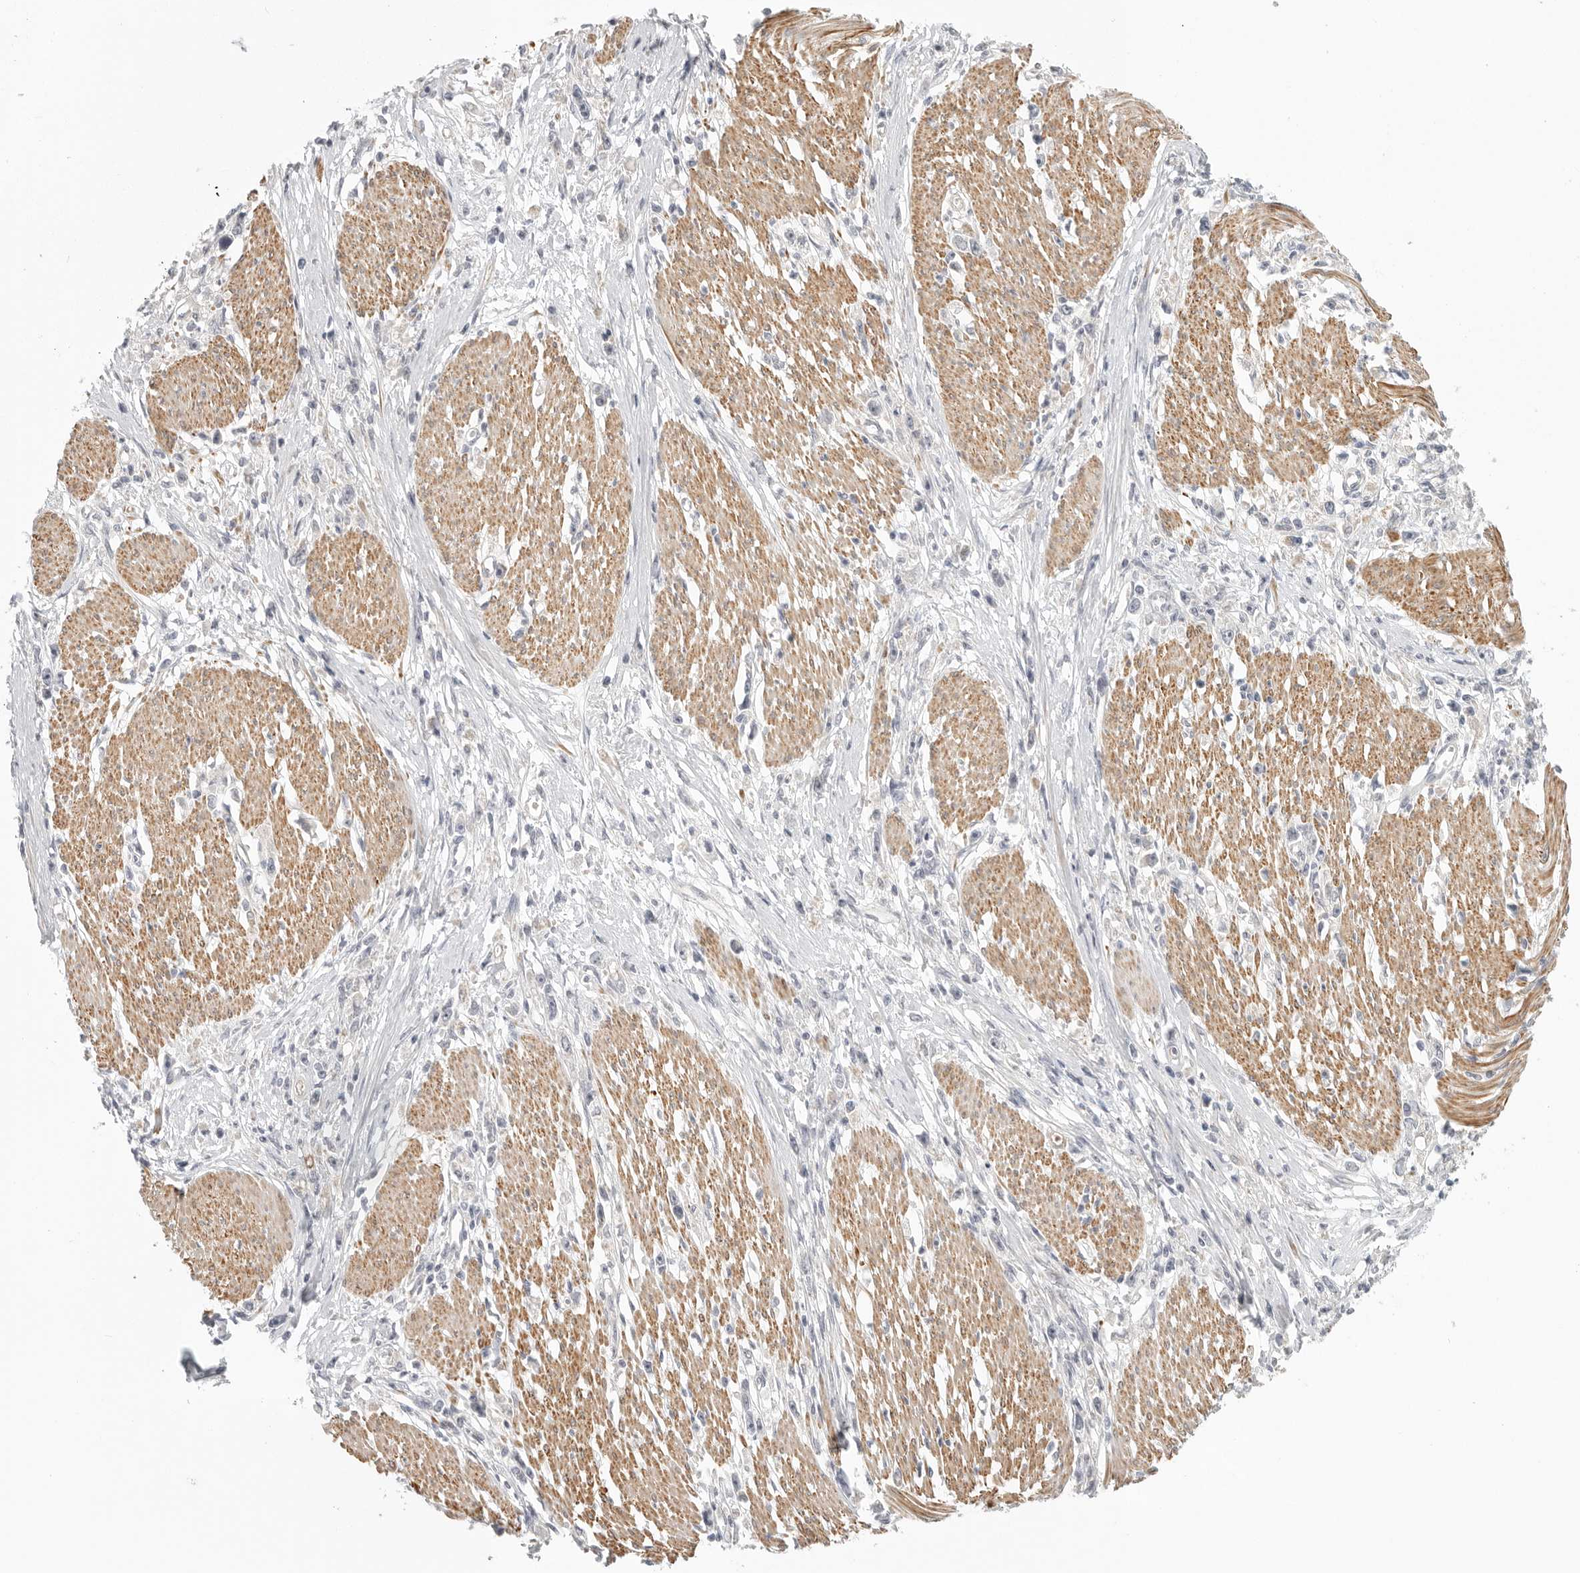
{"staining": {"intensity": "negative", "quantity": "none", "location": "none"}, "tissue": "stomach cancer", "cell_type": "Tumor cells", "image_type": "cancer", "snomed": [{"axis": "morphology", "description": "Adenocarcinoma, NOS"}, {"axis": "topography", "description": "Stomach"}], "caption": "Photomicrograph shows no protein staining in tumor cells of stomach adenocarcinoma tissue. The staining is performed using DAB (3,3'-diaminobenzidine) brown chromogen with nuclei counter-stained in using hematoxylin.", "gene": "STAB2", "patient": {"sex": "female", "age": 59}}